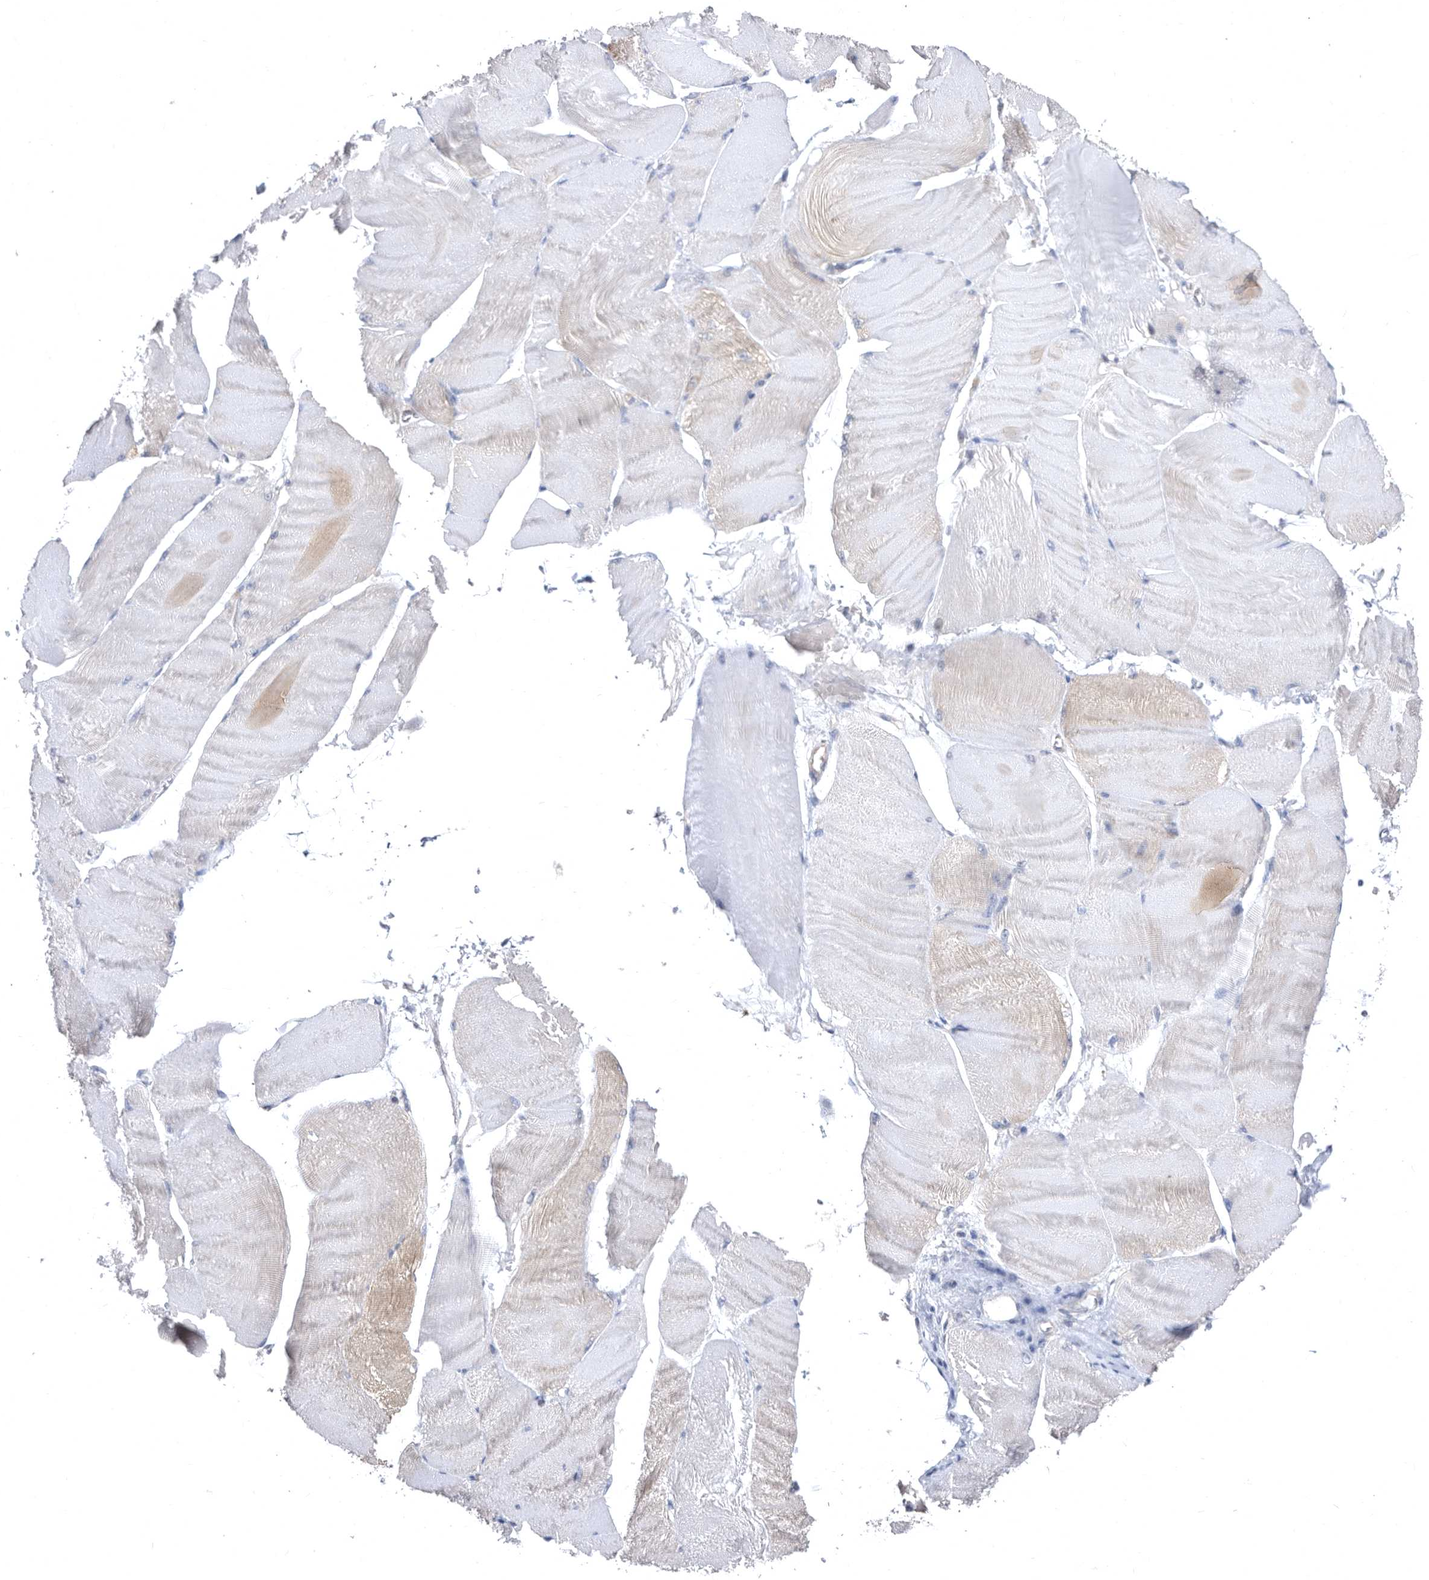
{"staining": {"intensity": "weak", "quantity": "<25%", "location": "cytoplasmic/membranous"}, "tissue": "skeletal muscle", "cell_type": "Myocytes", "image_type": "normal", "snomed": [{"axis": "morphology", "description": "Normal tissue, NOS"}, {"axis": "morphology", "description": "Basal cell carcinoma"}, {"axis": "topography", "description": "Skeletal muscle"}], "caption": "The immunohistochemistry (IHC) image has no significant positivity in myocytes of skeletal muscle. (DAB (3,3'-diaminobenzidine) immunohistochemistry (IHC) with hematoxylin counter stain).", "gene": "CCT4", "patient": {"sex": "female", "age": 64}}